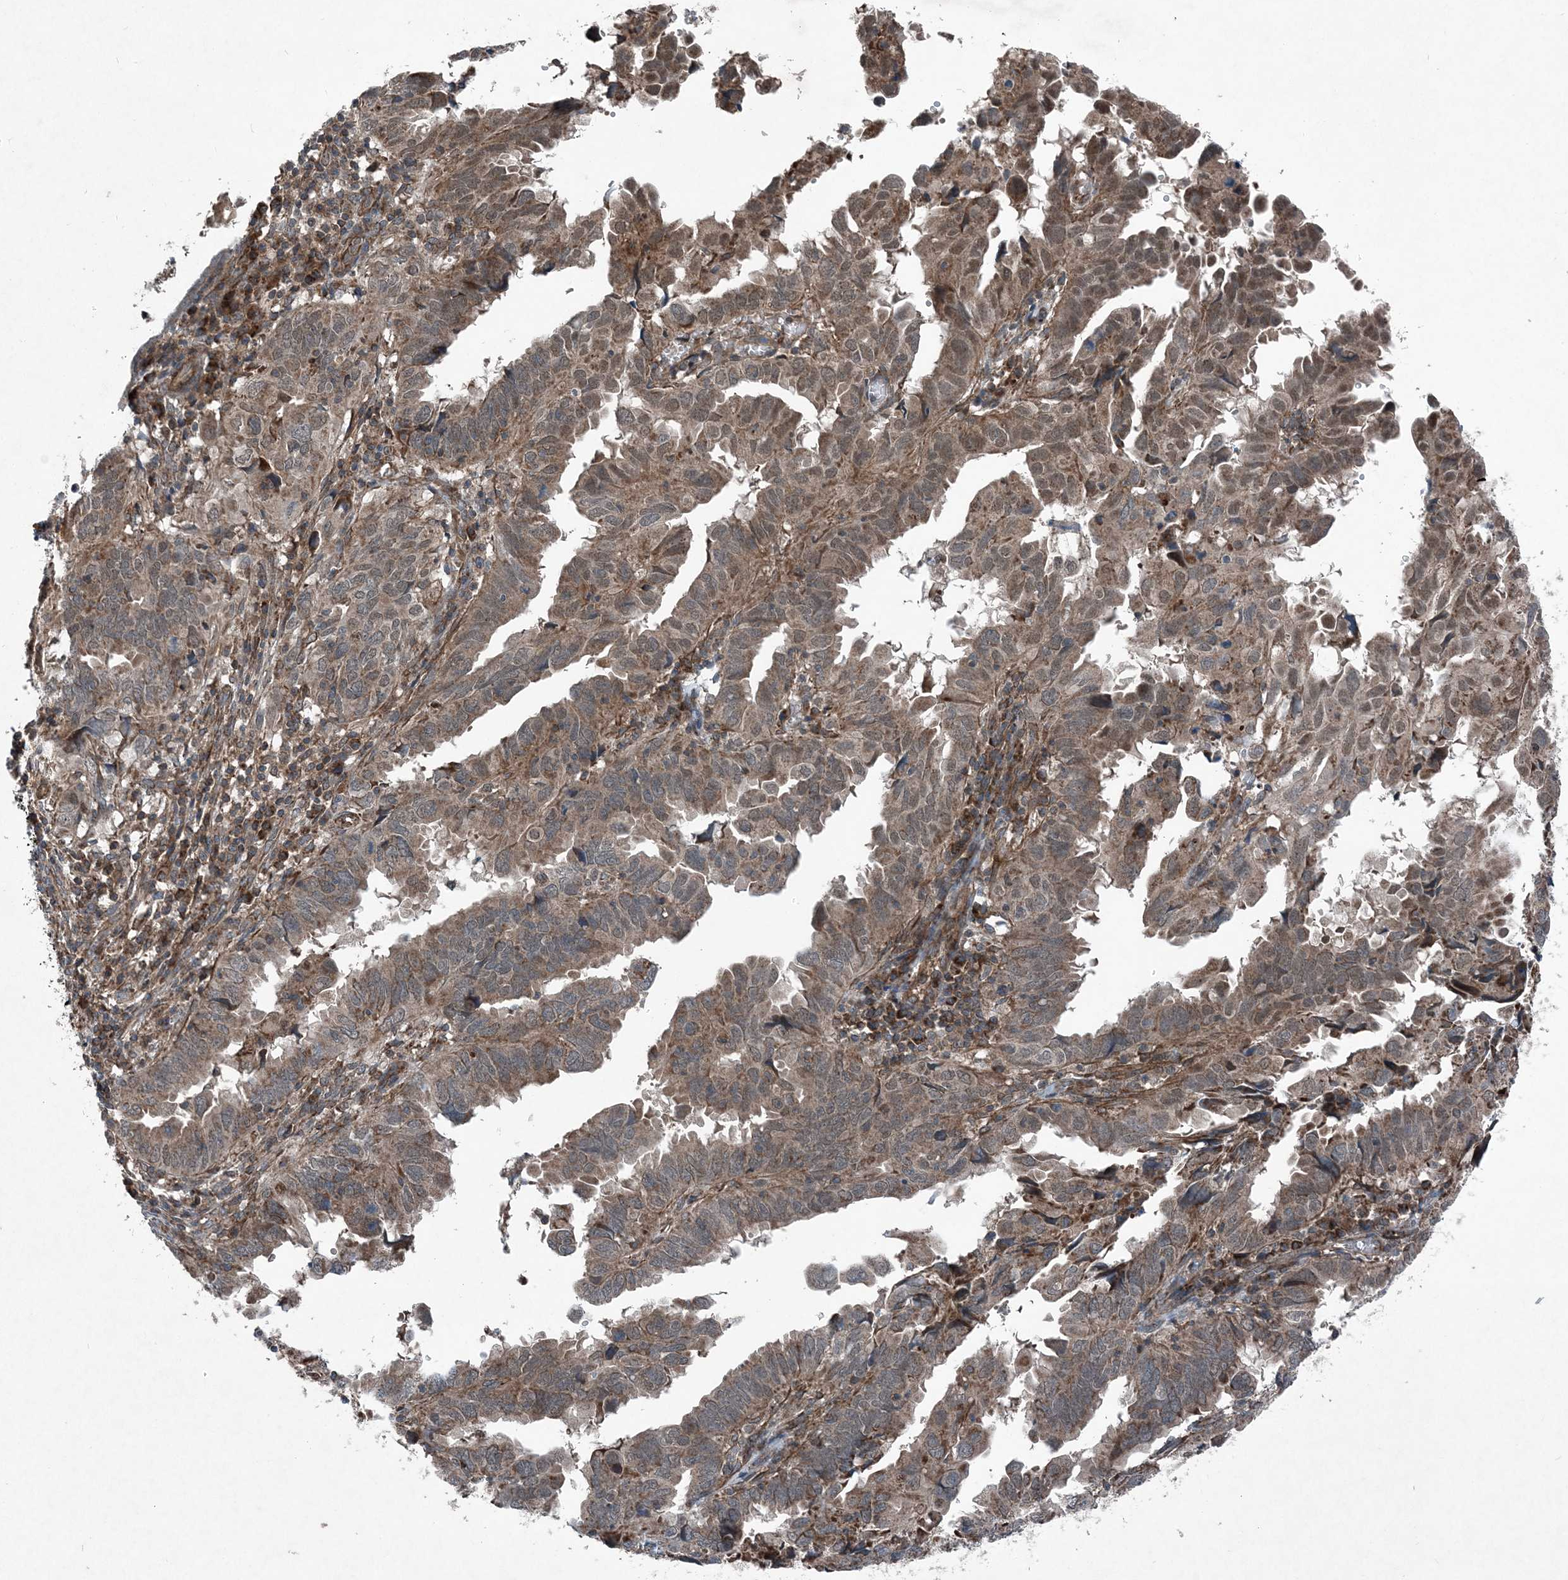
{"staining": {"intensity": "weak", "quantity": ">75%", "location": "cytoplasmic/membranous,nuclear"}, "tissue": "endometrial cancer", "cell_type": "Tumor cells", "image_type": "cancer", "snomed": [{"axis": "morphology", "description": "Adenocarcinoma, NOS"}, {"axis": "topography", "description": "Uterus"}], "caption": "Immunohistochemical staining of human adenocarcinoma (endometrial) exhibits low levels of weak cytoplasmic/membranous and nuclear protein expression in approximately >75% of tumor cells.", "gene": "NDUFA2", "patient": {"sex": "female", "age": 77}}